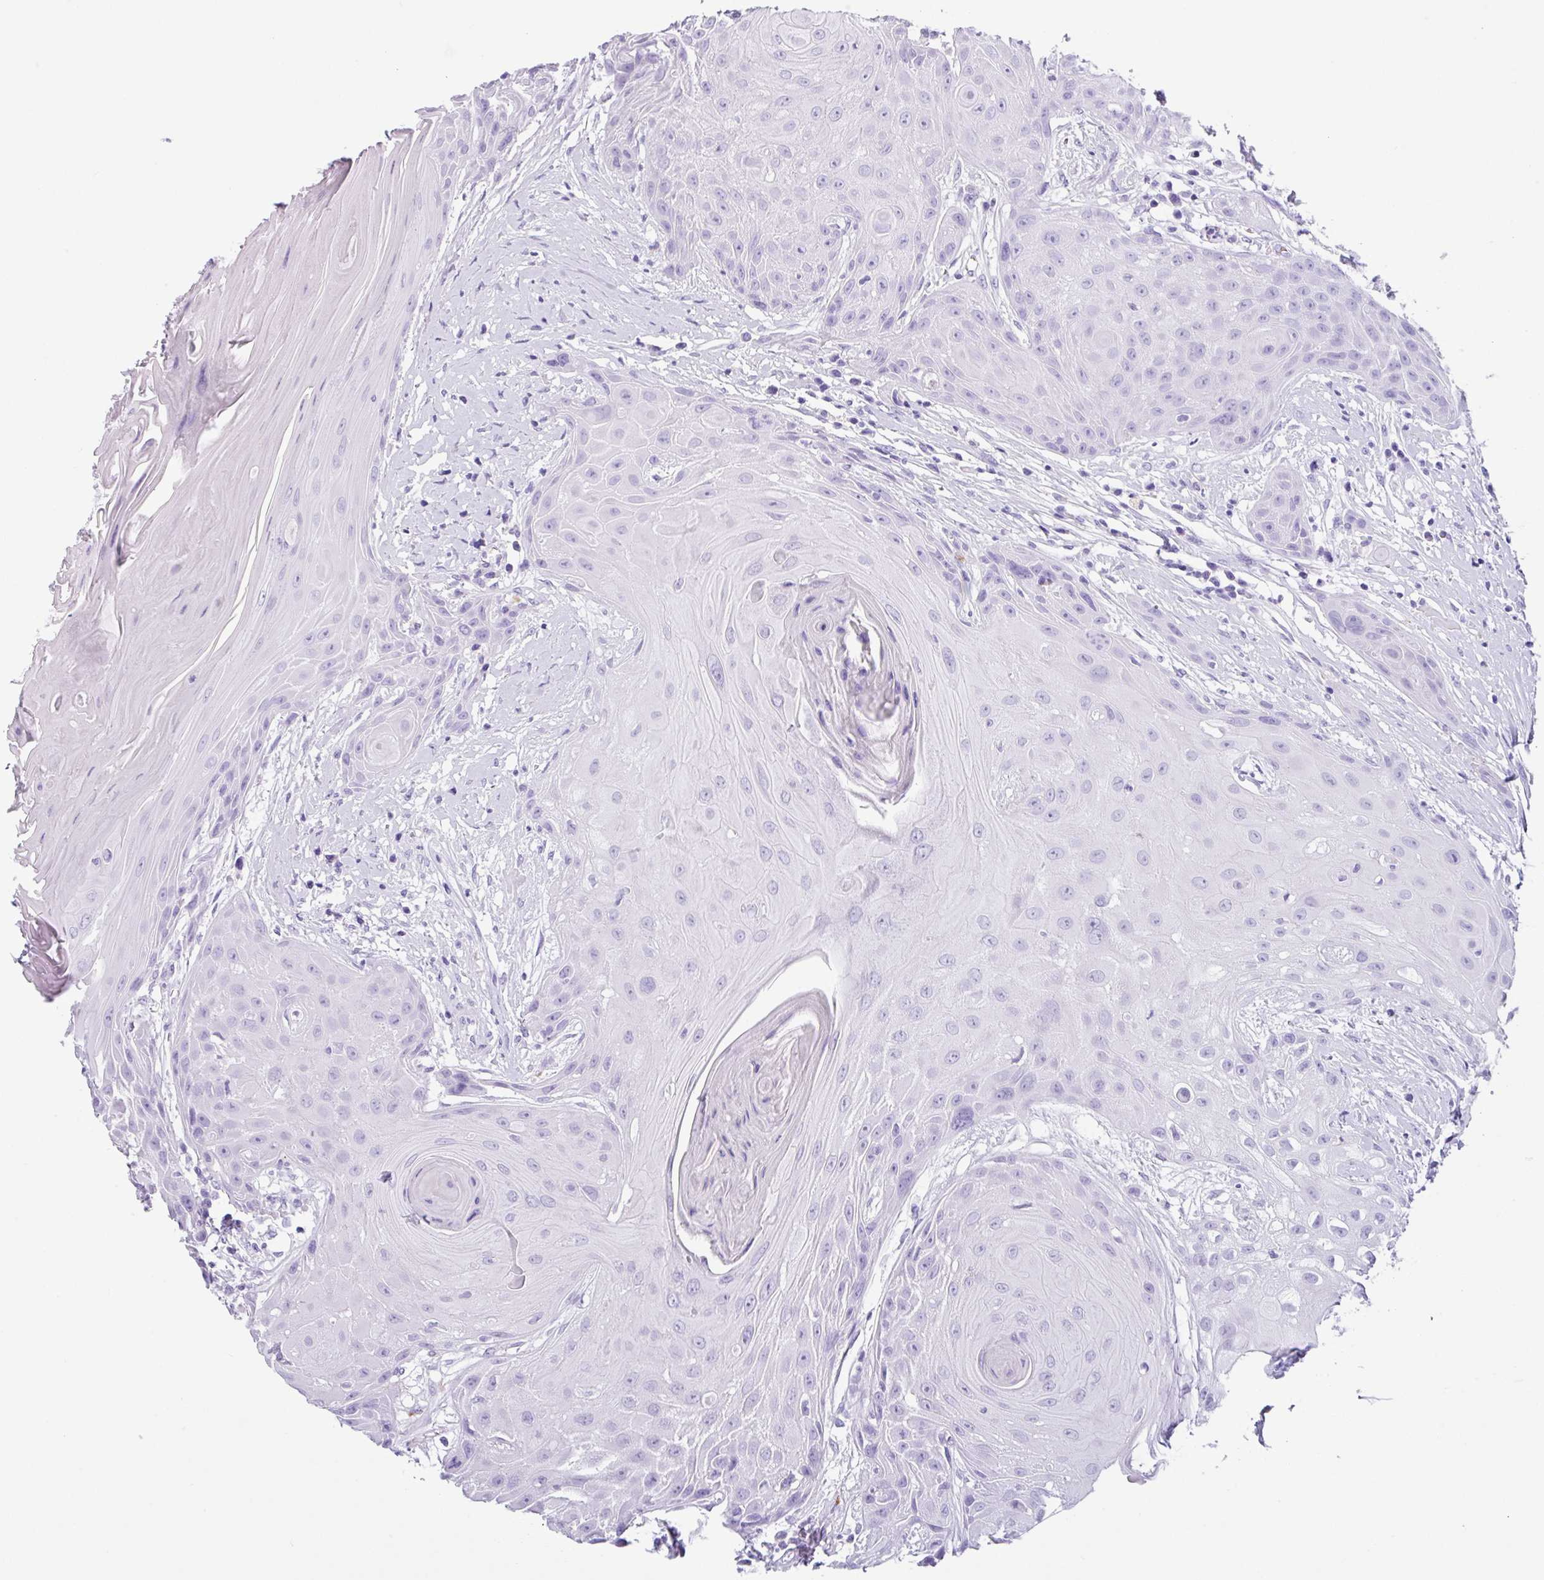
{"staining": {"intensity": "negative", "quantity": "none", "location": "none"}, "tissue": "head and neck cancer", "cell_type": "Tumor cells", "image_type": "cancer", "snomed": [{"axis": "morphology", "description": "Squamous cell carcinoma, NOS"}, {"axis": "topography", "description": "Head-Neck"}], "caption": "Head and neck cancer (squamous cell carcinoma) was stained to show a protein in brown. There is no significant positivity in tumor cells. The staining was performed using DAB (3,3'-diaminobenzidine) to visualize the protein expression in brown, while the nuclei were stained in blue with hematoxylin (Magnification: 20x).", "gene": "ZG16", "patient": {"sex": "female", "age": 73}}